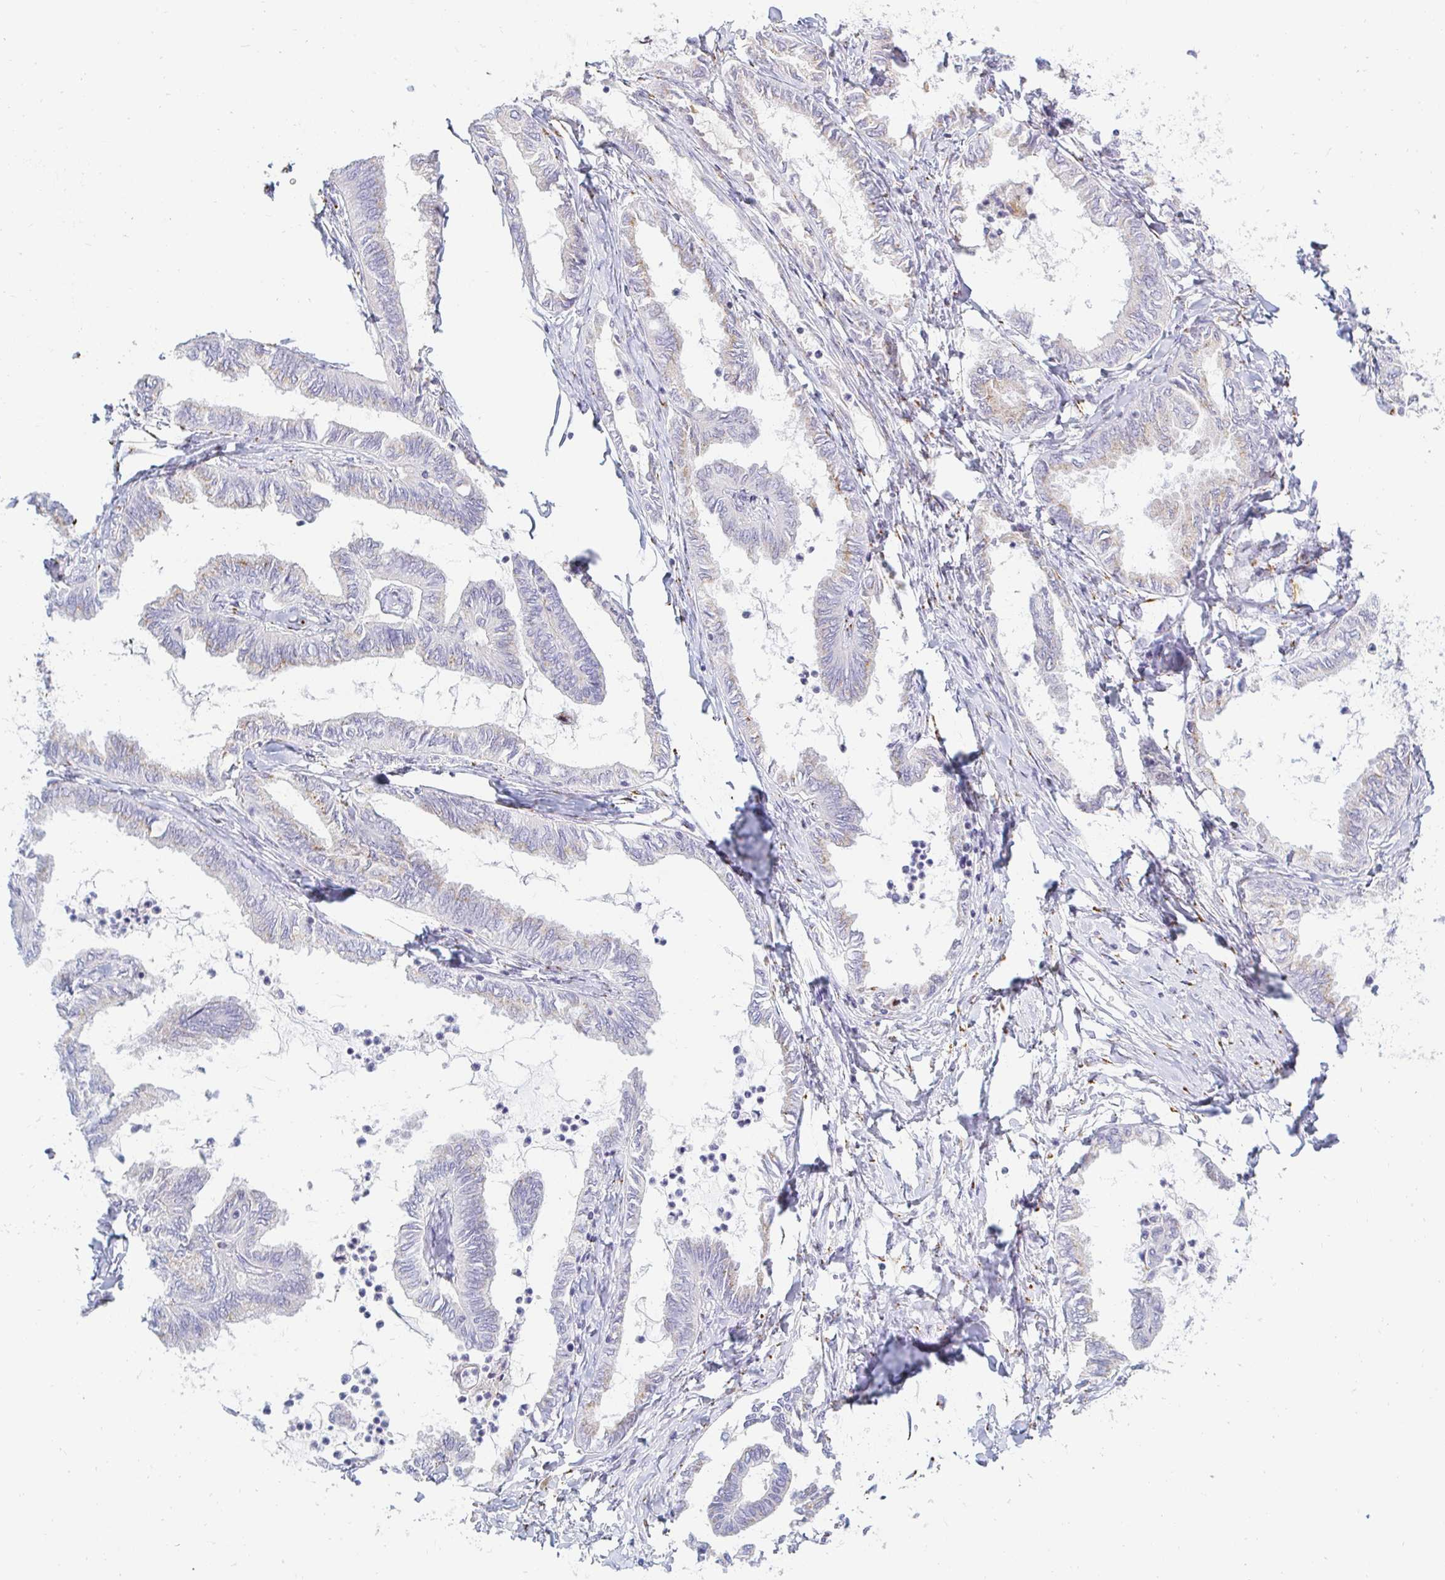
{"staining": {"intensity": "weak", "quantity": "<25%", "location": "cytoplasmic/membranous"}, "tissue": "ovarian cancer", "cell_type": "Tumor cells", "image_type": "cancer", "snomed": [{"axis": "morphology", "description": "Carcinoma, endometroid"}, {"axis": "topography", "description": "Ovary"}], "caption": "Ovarian cancer was stained to show a protein in brown. There is no significant staining in tumor cells. (Immunohistochemistry, brightfield microscopy, high magnification).", "gene": "OR51D1", "patient": {"sex": "female", "age": 70}}